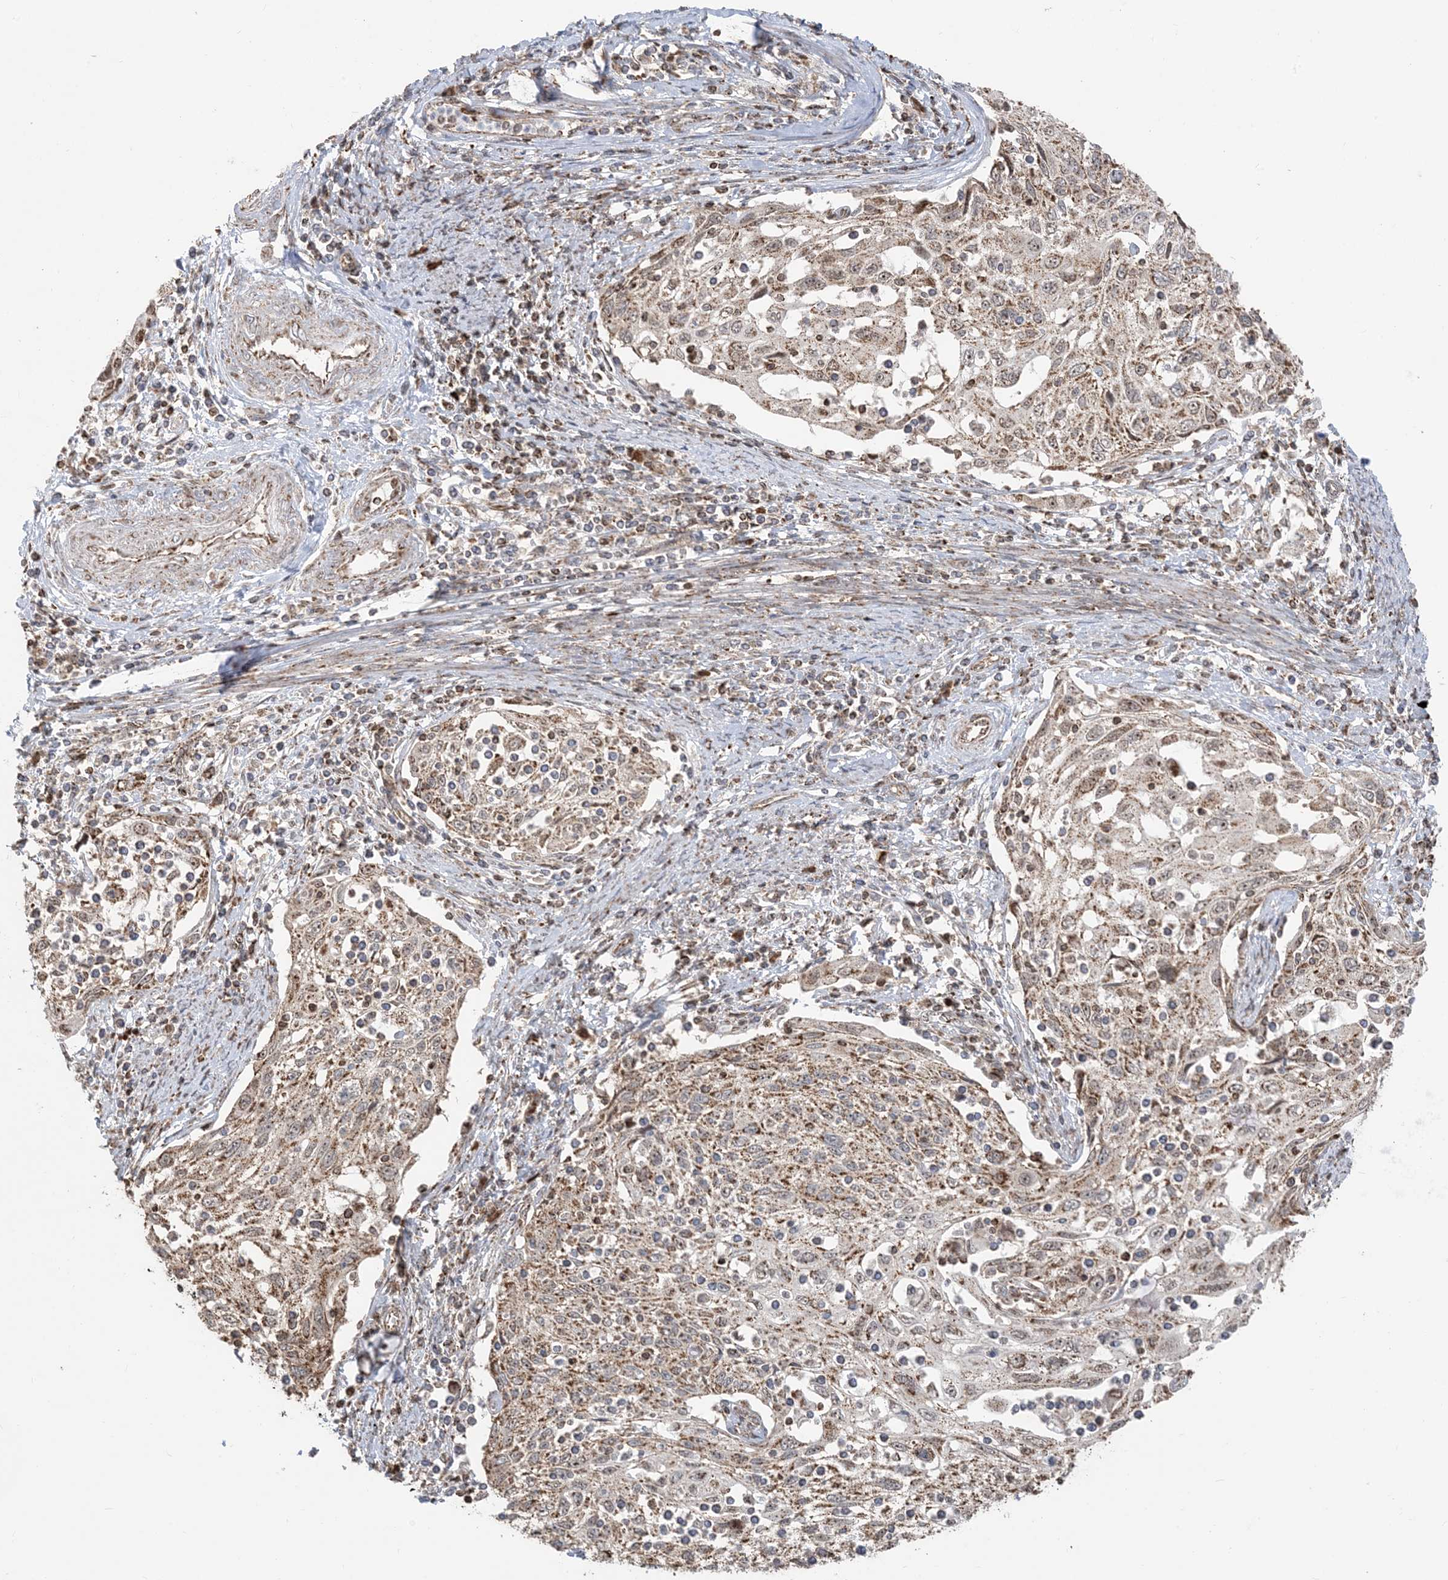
{"staining": {"intensity": "moderate", "quantity": ">75%", "location": "cytoplasmic/membranous"}, "tissue": "cervical cancer", "cell_type": "Tumor cells", "image_type": "cancer", "snomed": [{"axis": "morphology", "description": "Squamous cell carcinoma, NOS"}, {"axis": "topography", "description": "Cervix"}], "caption": "Immunohistochemical staining of human cervical squamous cell carcinoma shows medium levels of moderate cytoplasmic/membranous positivity in approximately >75% of tumor cells.", "gene": "MAPKBP1", "patient": {"sex": "female", "age": 70}}